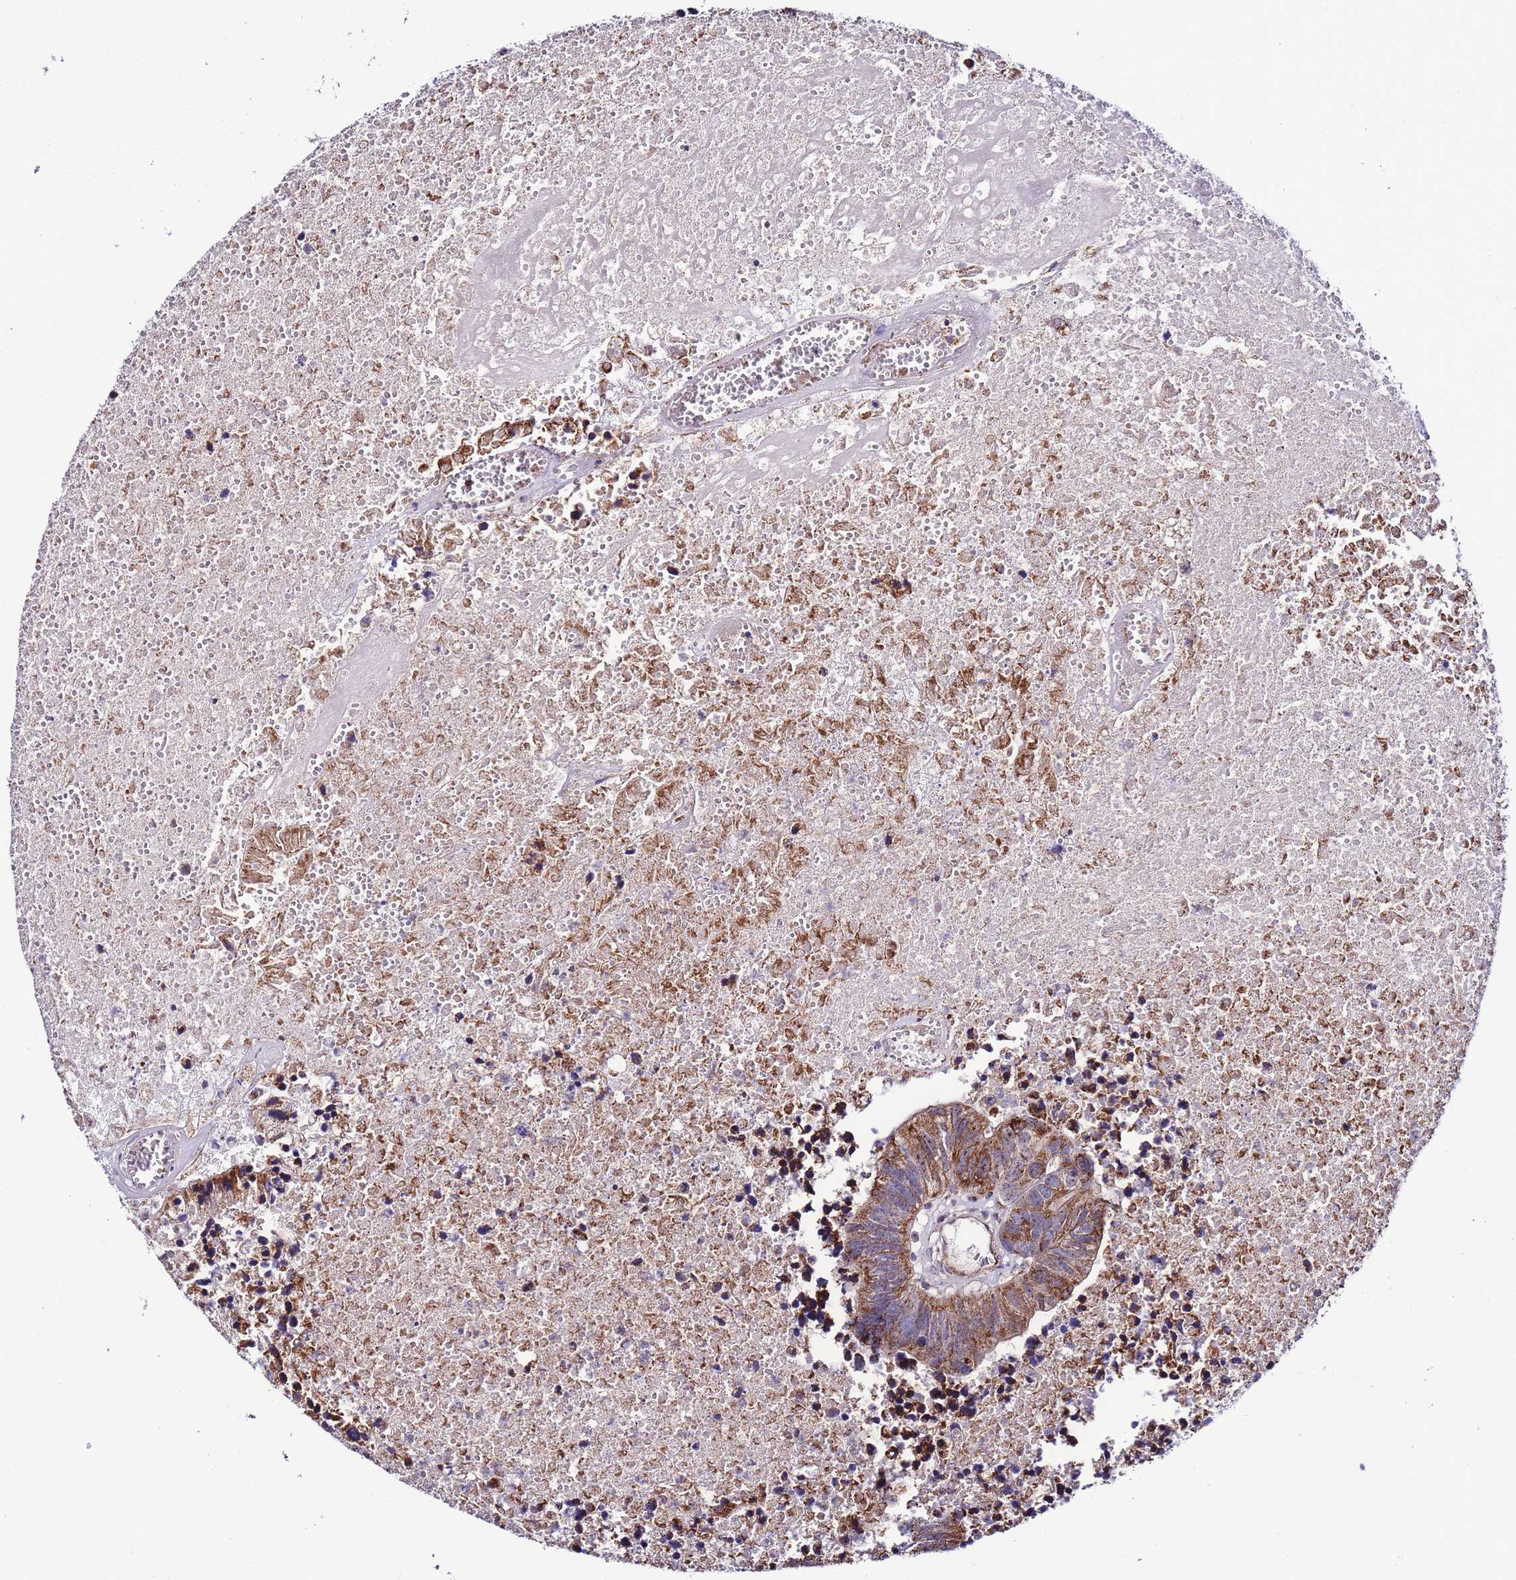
{"staining": {"intensity": "strong", "quantity": ">75%", "location": "cytoplasmic/membranous"}, "tissue": "colorectal cancer", "cell_type": "Tumor cells", "image_type": "cancer", "snomed": [{"axis": "morphology", "description": "Adenocarcinoma, NOS"}, {"axis": "topography", "description": "Colon"}], "caption": "An image showing strong cytoplasmic/membranous staining in about >75% of tumor cells in colorectal adenocarcinoma, as visualized by brown immunohistochemical staining.", "gene": "UEVLD", "patient": {"sex": "female", "age": 48}}